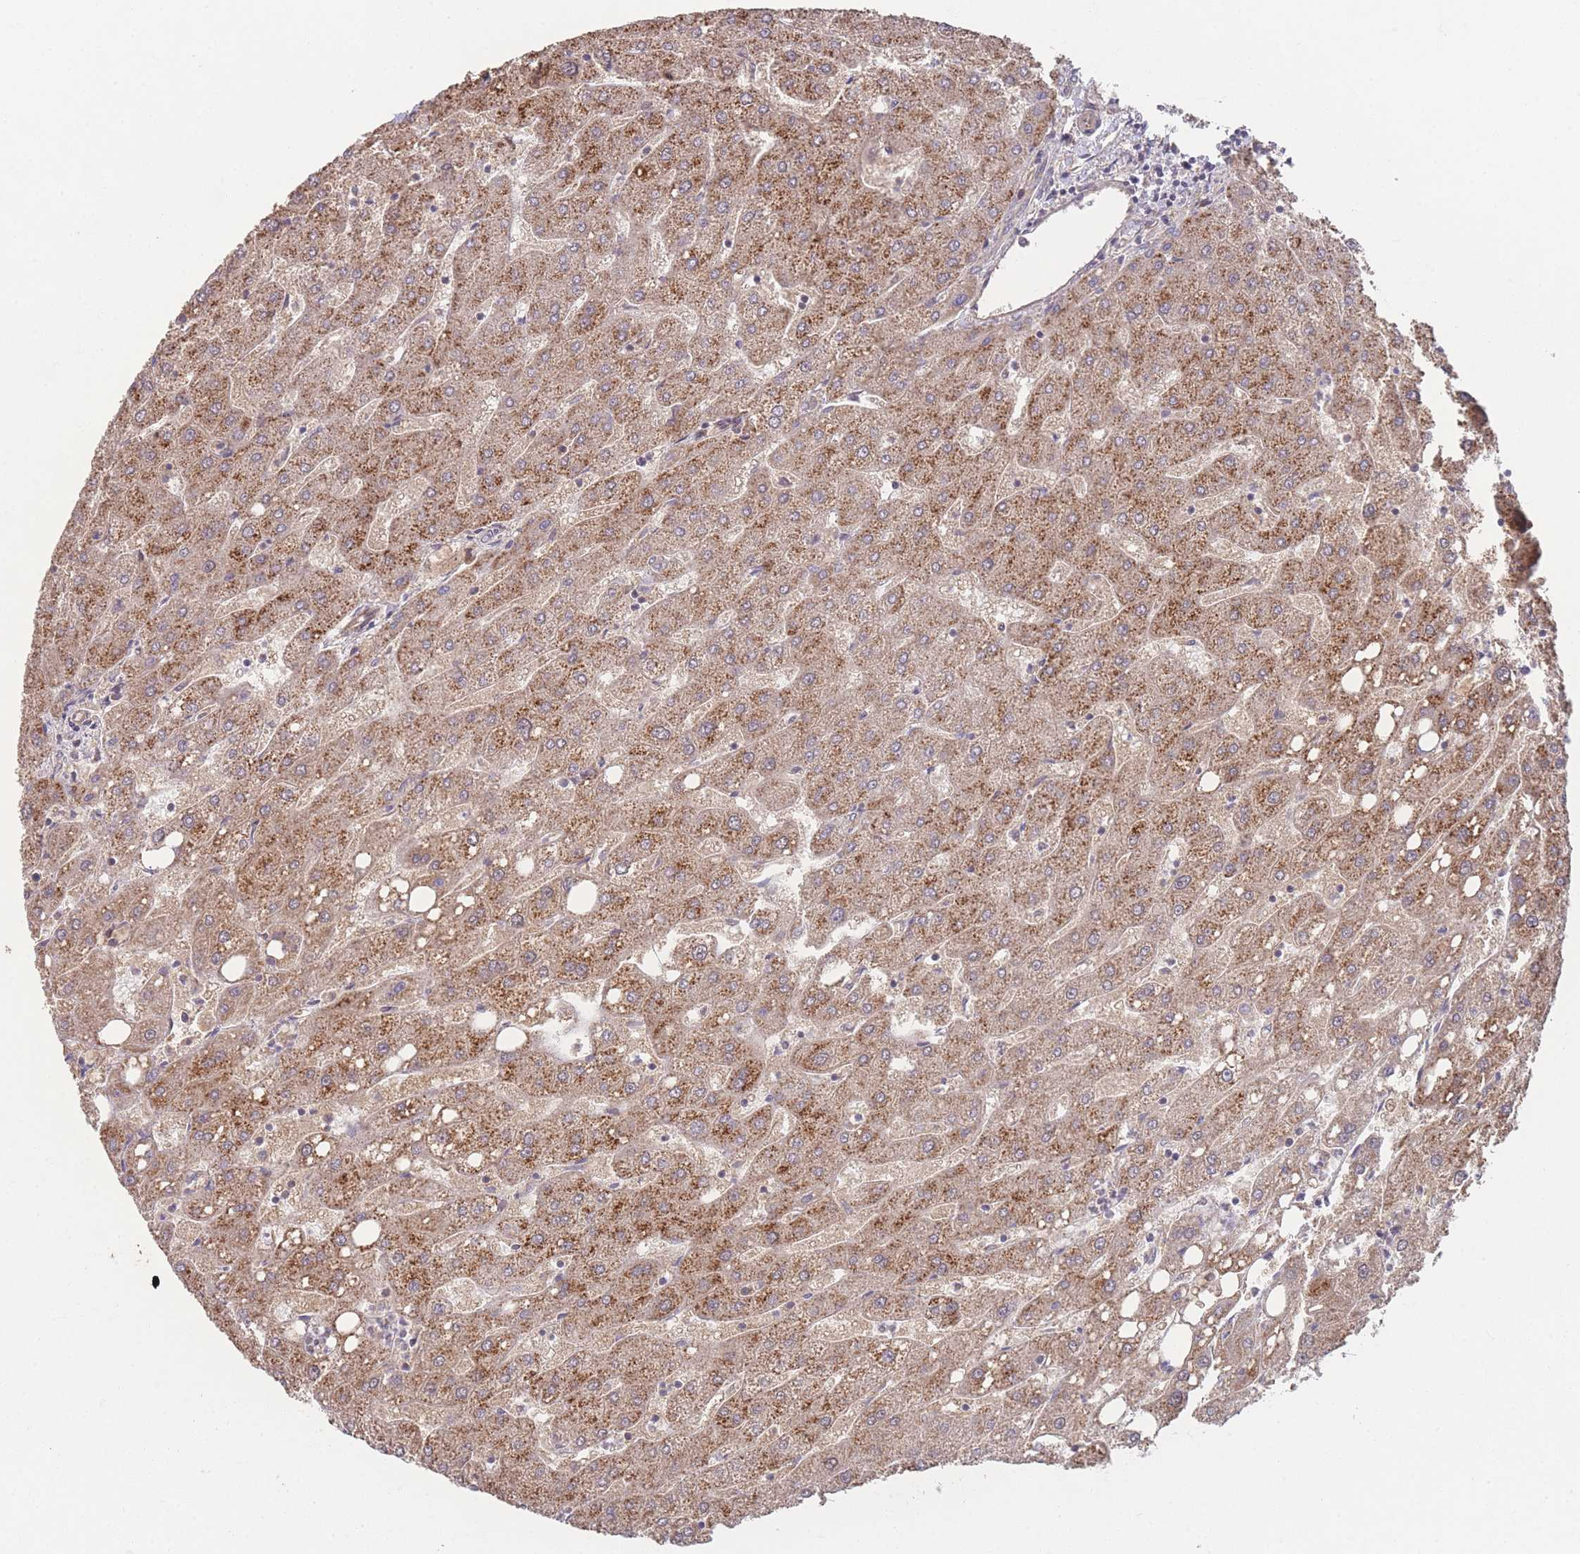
{"staining": {"intensity": "weak", "quantity": ">75%", "location": "cytoplasmic/membranous"}, "tissue": "liver", "cell_type": "Cholangiocytes", "image_type": "normal", "snomed": [{"axis": "morphology", "description": "Normal tissue, NOS"}, {"axis": "topography", "description": "Liver"}], "caption": "IHC image of normal liver stained for a protein (brown), which exhibits low levels of weak cytoplasmic/membranous positivity in about >75% of cholangiocytes.", "gene": "PXMP4", "patient": {"sex": "male", "age": 67}}